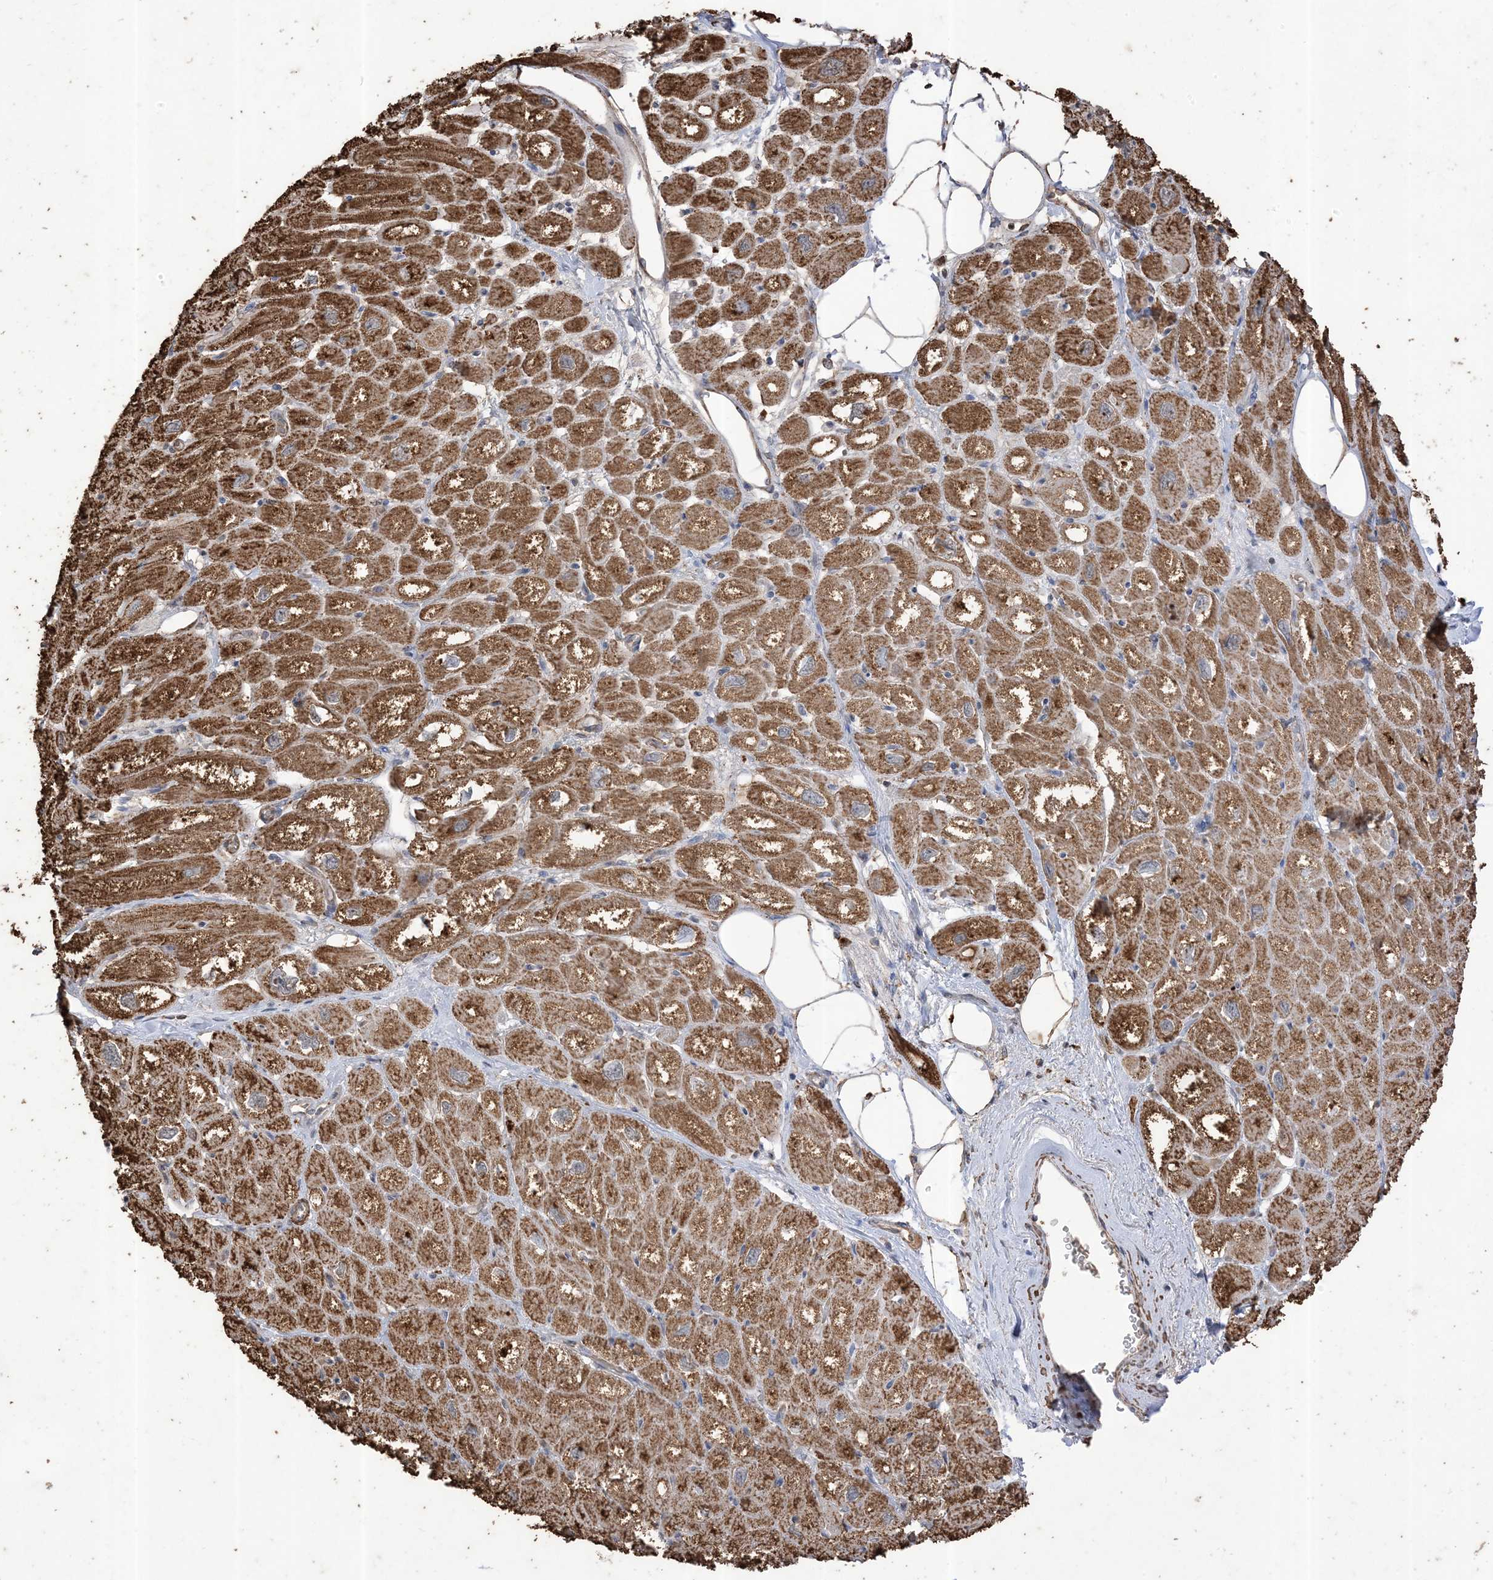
{"staining": {"intensity": "moderate", "quantity": ">75%", "location": "cytoplasmic/membranous"}, "tissue": "heart muscle", "cell_type": "Cardiomyocytes", "image_type": "normal", "snomed": [{"axis": "morphology", "description": "Normal tissue, NOS"}, {"axis": "topography", "description": "Heart"}], "caption": "IHC photomicrograph of normal human heart muscle stained for a protein (brown), which exhibits medium levels of moderate cytoplasmic/membranous staining in approximately >75% of cardiomyocytes.", "gene": "HPS4", "patient": {"sex": "male", "age": 50}}